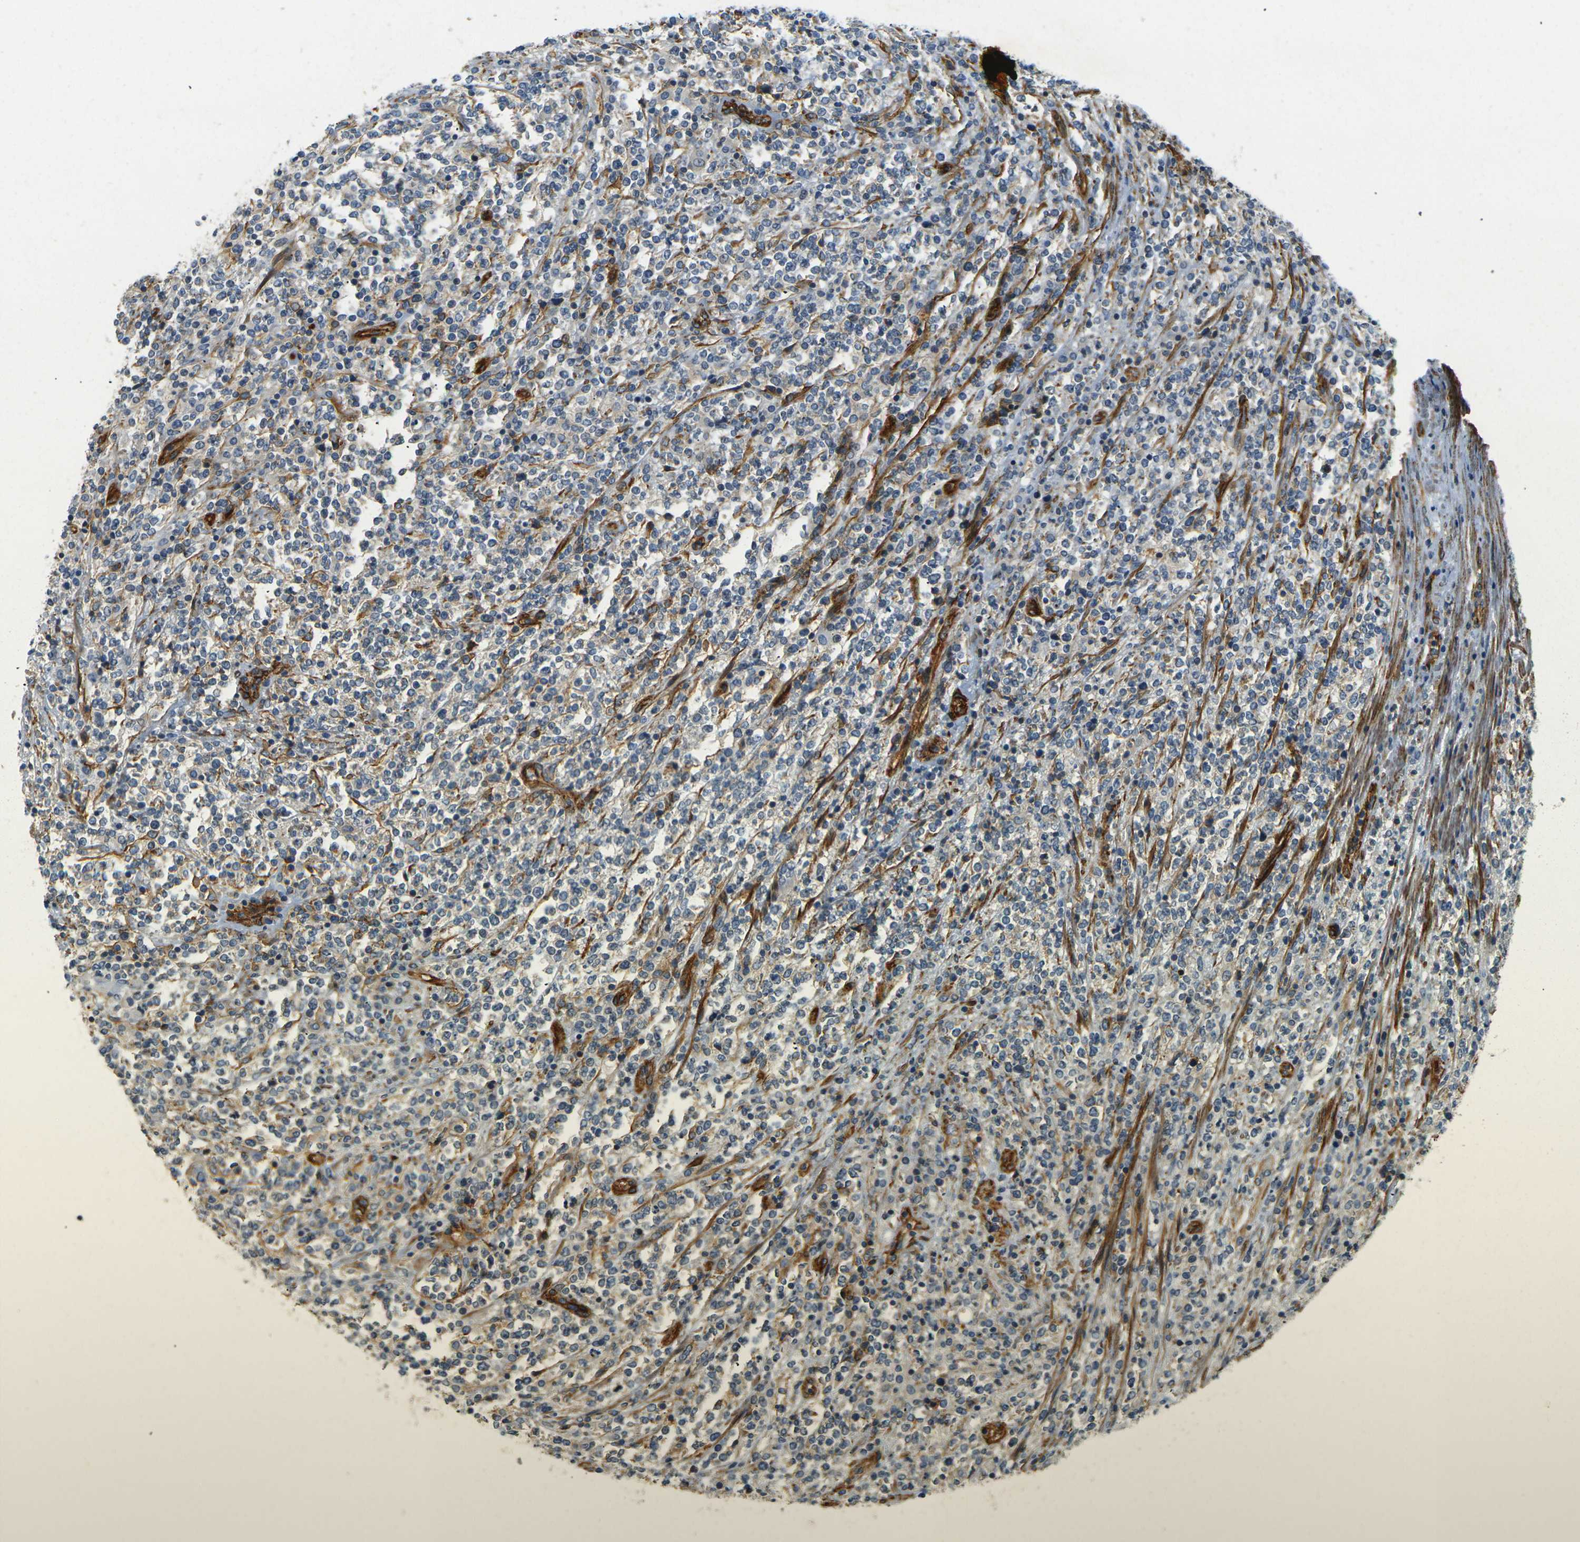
{"staining": {"intensity": "weak", "quantity": "<25%", "location": "cytoplasmic/membranous"}, "tissue": "lymphoma", "cell_type": "Tumor cells", "image_type": "cancer", "snomed": [{"axis": "morphology", "description": "Malignant lymphoma, non-Hodgkin's type, High grade"}, {"axis": "topography", "description": "Soft tissue"}], "caption": "Tumor cells are negative for brown protein staining in lymphoma.", "gene": "EPHA7", "patient": {"sex": "male", "age": 18}}